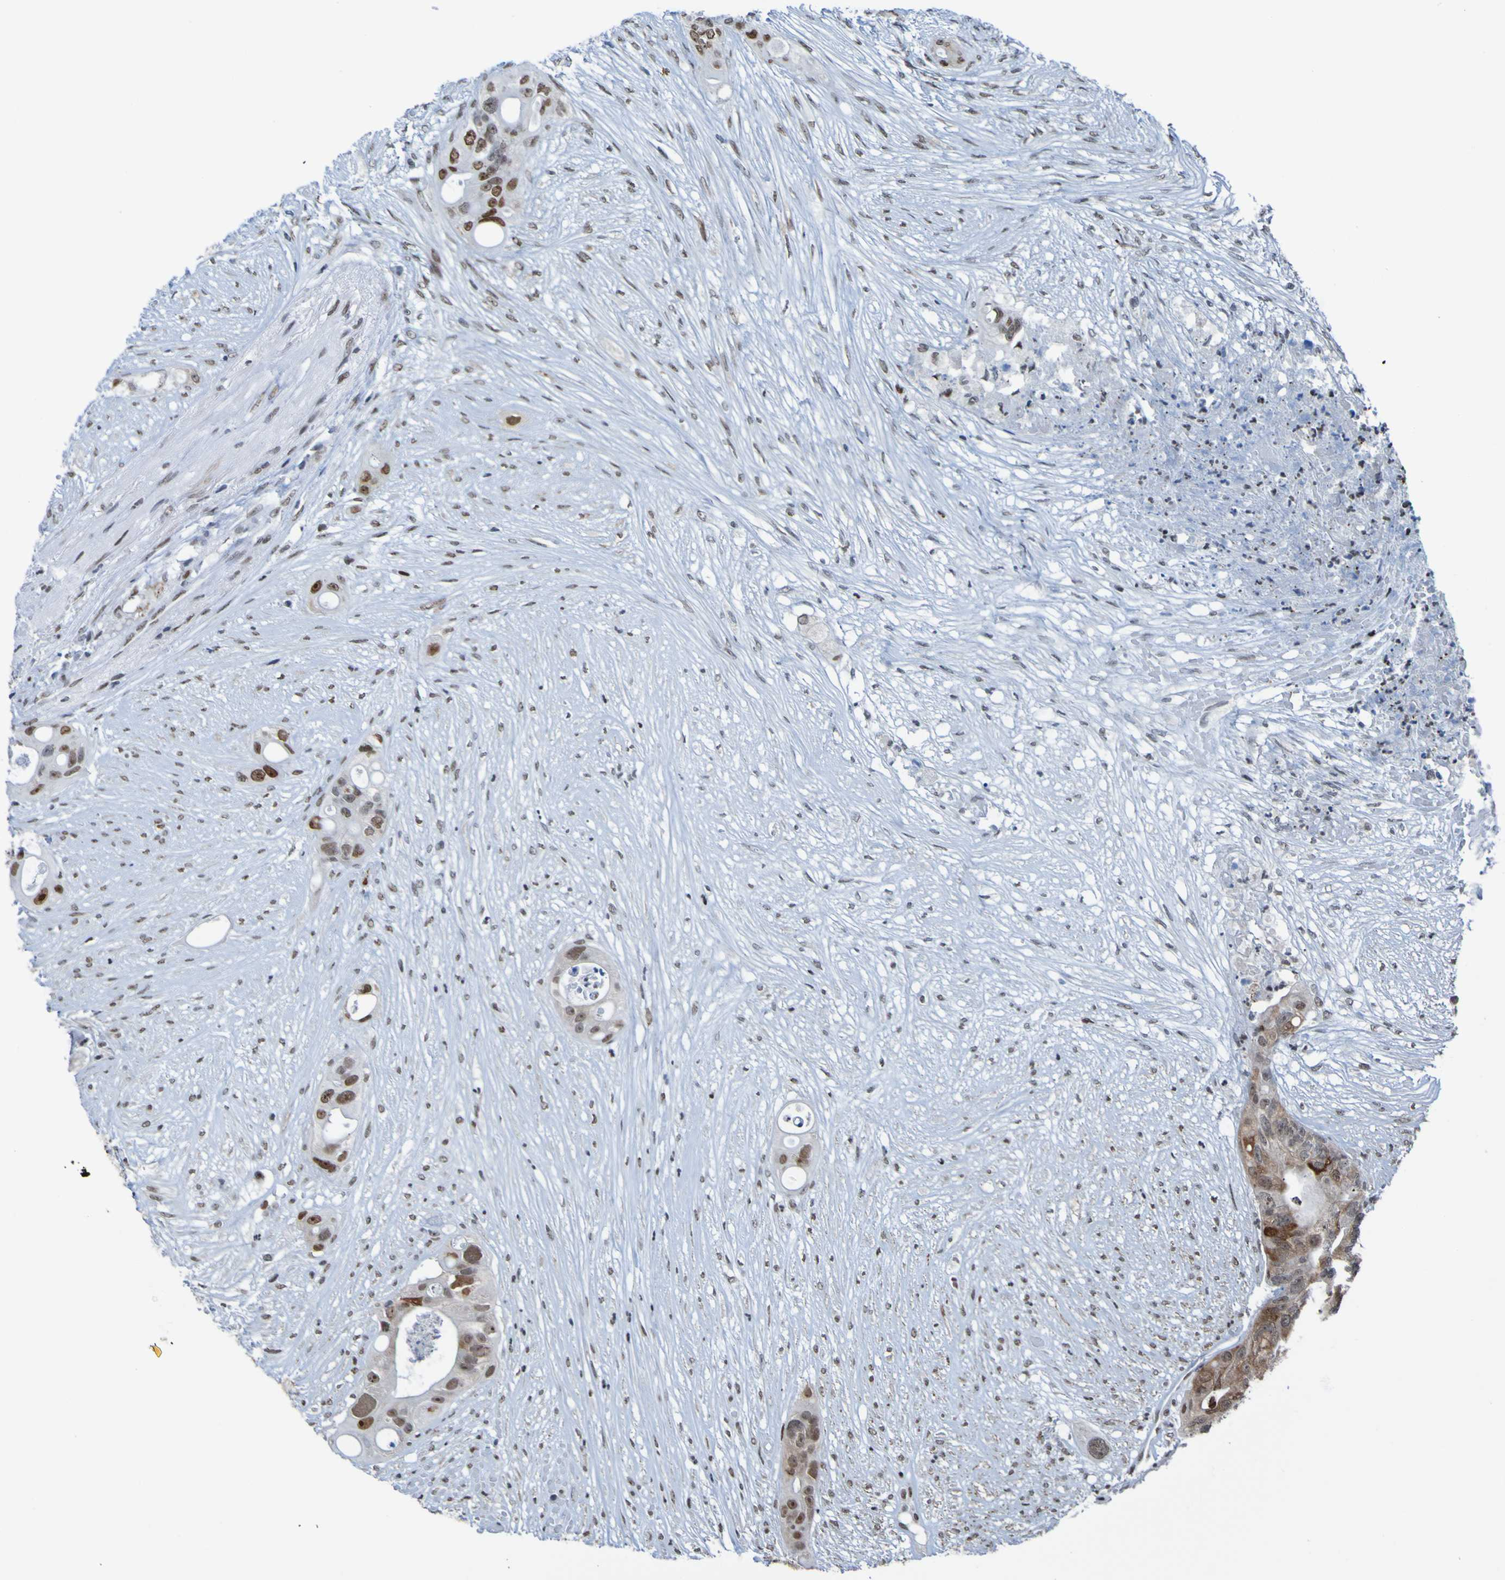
{"staining": {"intensity": "strong", "quantity": "25%-75%", "location": "cytoplasmic/membranous,nuclear"}, "tissue": "colorectal cancer", "cell_type": "Tumor cells", "image_type": "cancer", "snomed": [{"axis": "morphology", "description": "Adenocarcinoma, NOS"}, {"axis": "topography", "description": "Colon"}], "caption": "This histopathology image demonstrates IHC staining of colorectal cancer, with high strong cytoplasmic/membranous and nuclear positivity in approximately 25%-75% of tumor cells.", "gene": "PHF2", "patient": {"sex": "female", "age": 57}}